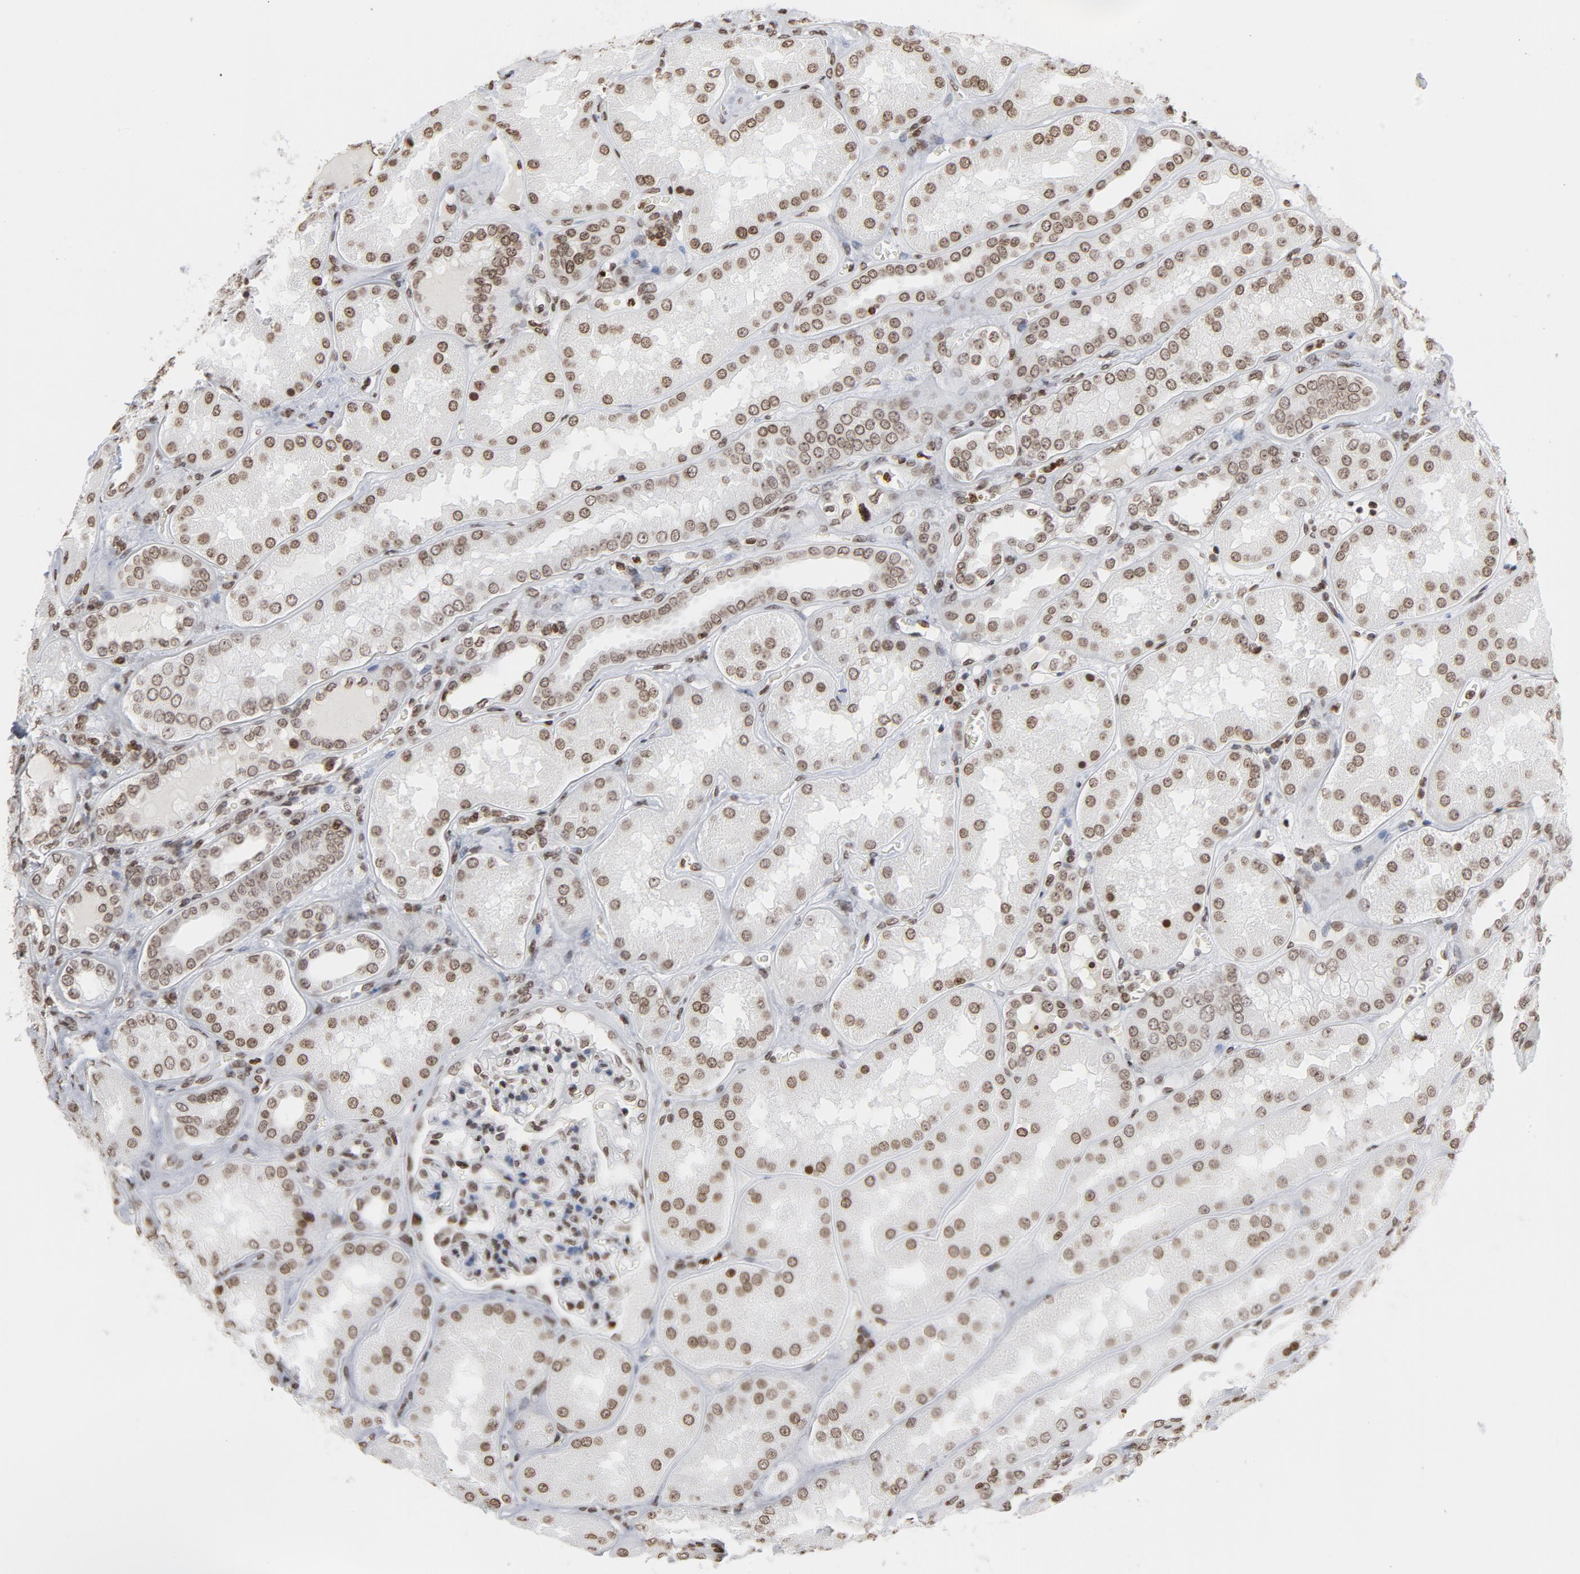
{"staining": {"intensity": "strong", "quantity": ">75%", "location": "nuclear"}, "tissue": "kidney", "cell_type": "Cells in glomeruli", "image_type": "normal", "snomed": [{"axis": "morphology", "description": "Normal tissue, NOS"}, {"axis": "topography", "description": "Kidney"}], "caption": "The micrograph demonstrates staining of unremarkable kidney, revealing strong nuclear protein positivity (brown color) within cells in glomeruli. Using DAB (3,3'-diaminobenzidine) (brown) and hematoxylin (blue) stains, captured at high magnification using brightfield microscopy.", "gene": "H2AC12", "patient": {"sex": "female", "age": 56}}